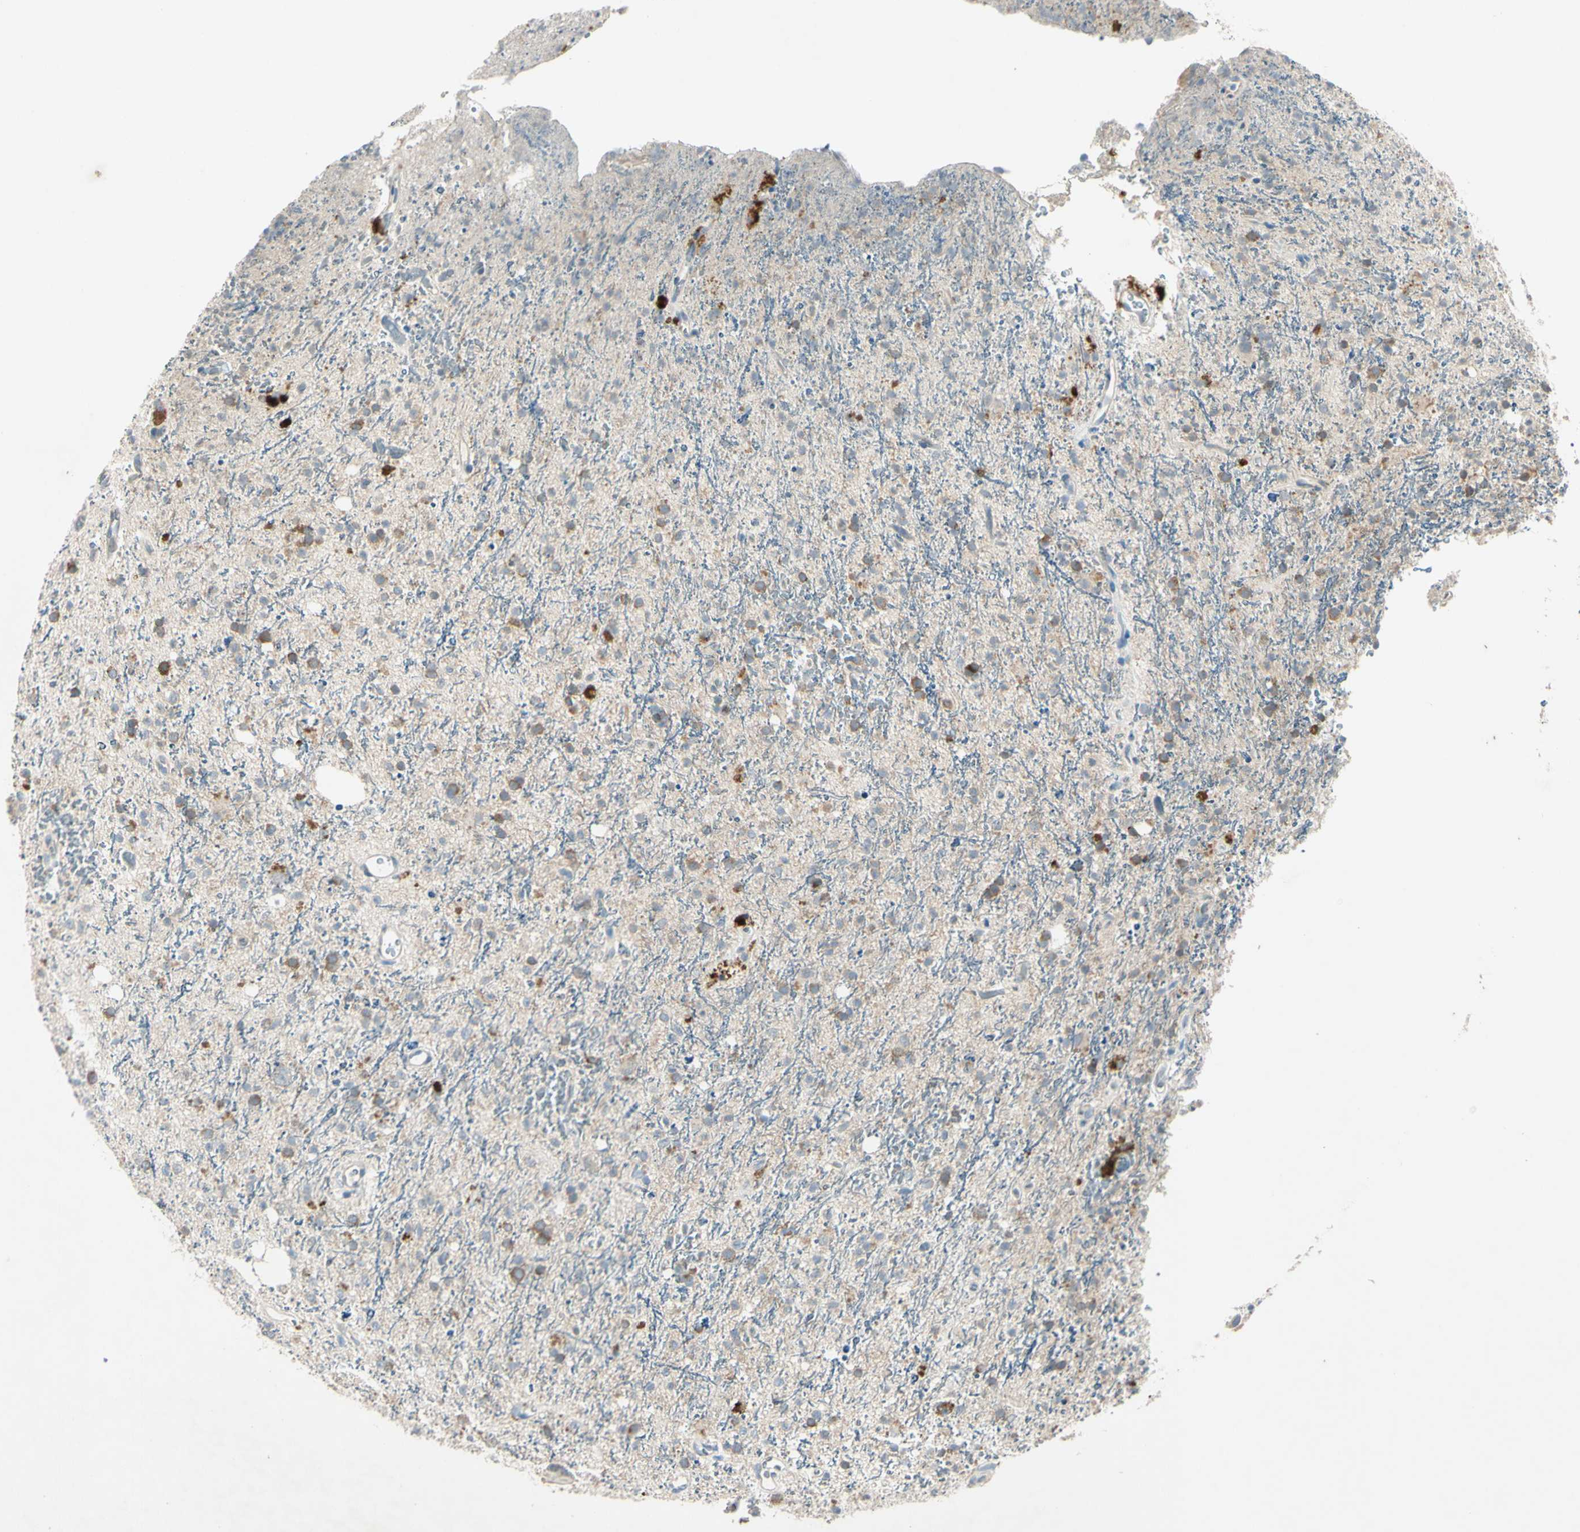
{"staining": {"intensity": "moderate", "quantity": "<25%", "location": "cytoplasmic/membranous"}, "tissue": "glioma", "cell_type": "Tumor cells", "image_type": "cancer", "snomed": [{"axis": "morphology", "description": "Glioma, malignant, High grade"}, {"axis": "topography", "description": "Brain"}], "caption": "Glioma was stained to show a protein in brown. There is low levels of moderate cytoplasmic/membranous expression in approximately <25% of tumor cells.", "gene": "AATK", "patient": {"sex": "male", "age": 47}}